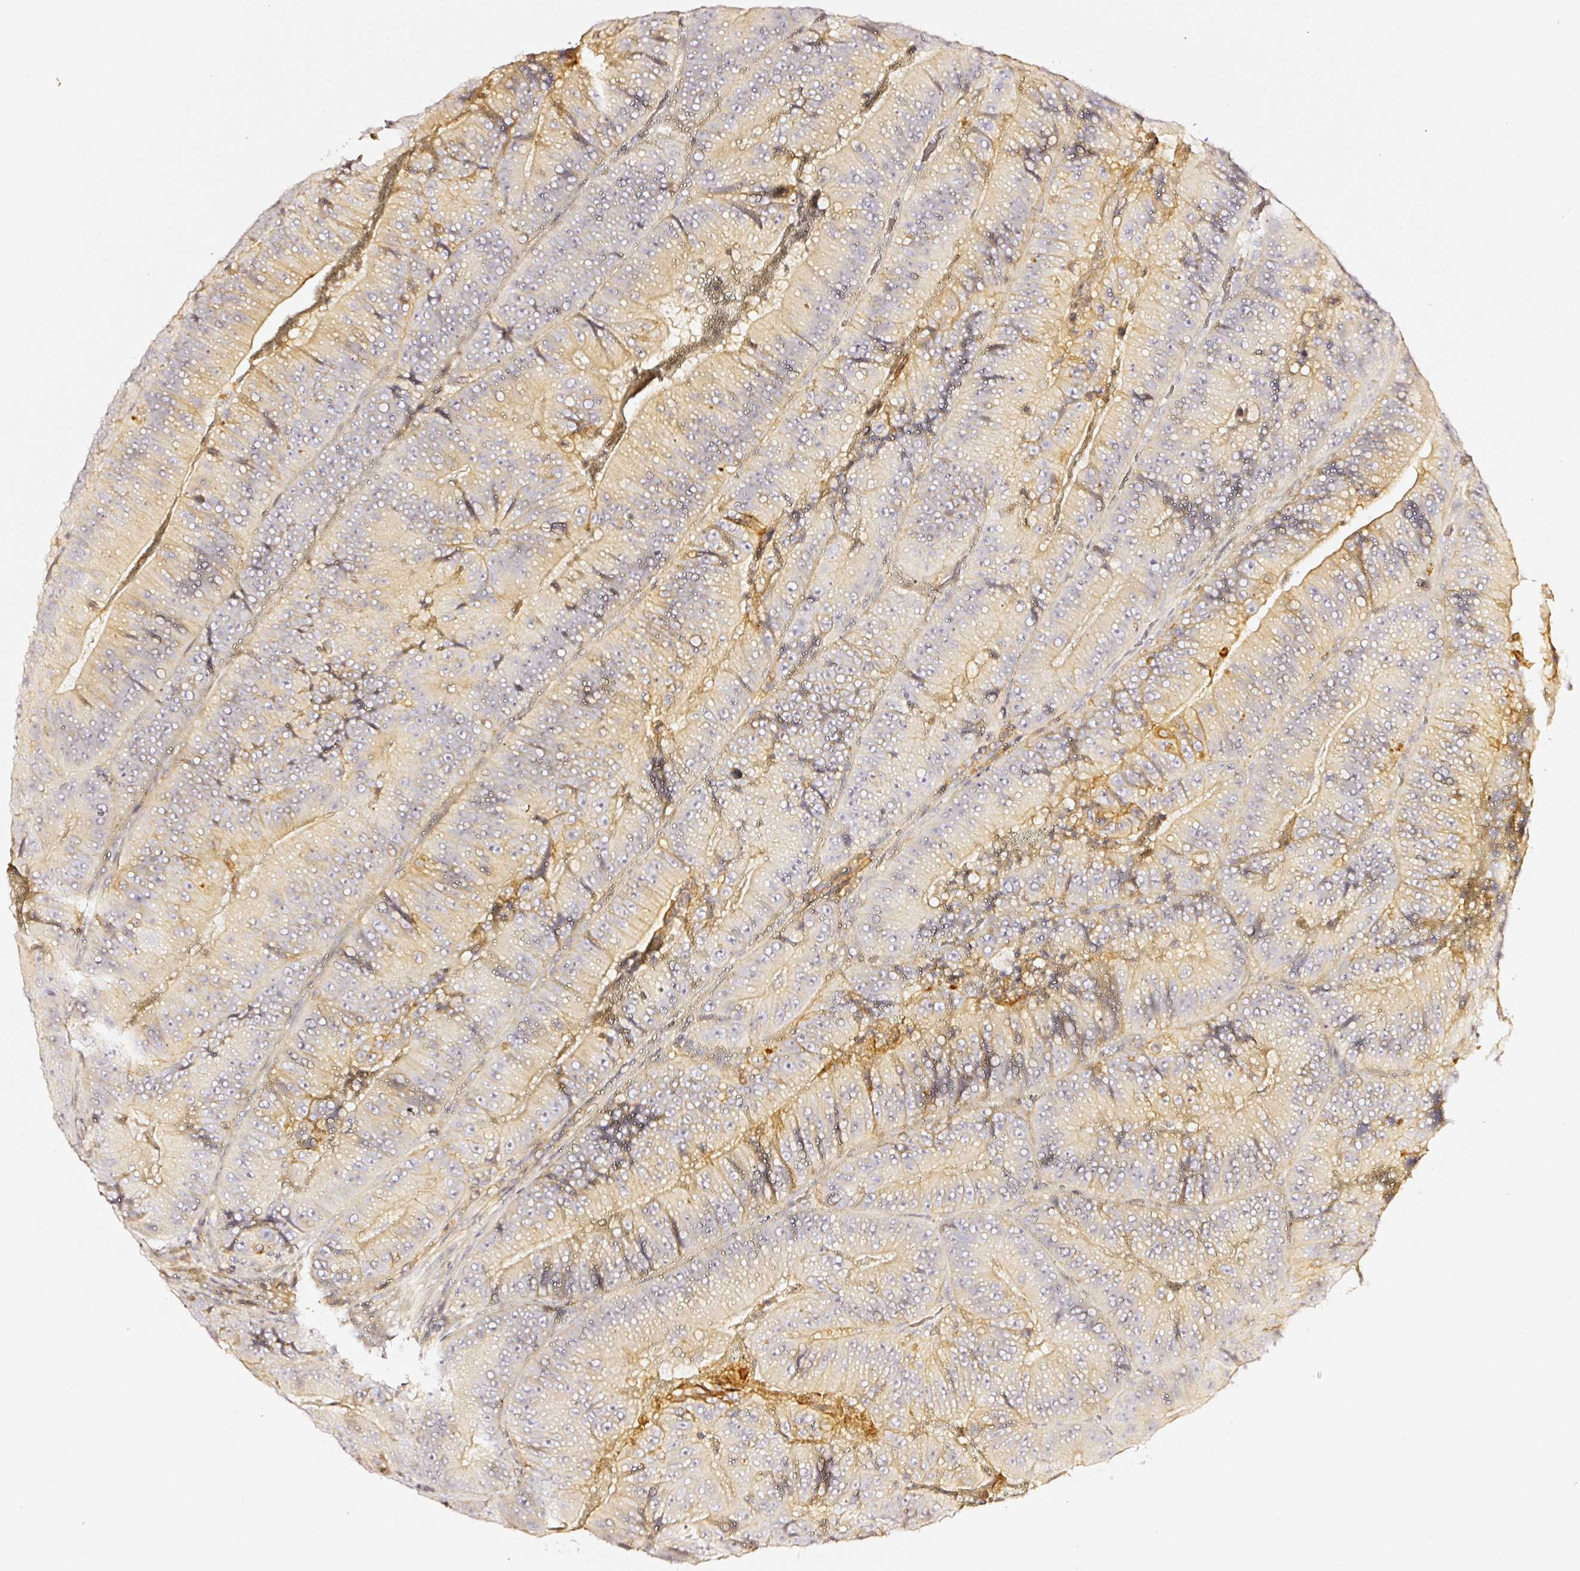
{"staining": {"intensity": "weak", "quantity": "<25%", "location": "cytoplasmic/membranous"}, "tissue": "colorectal cancer", "cell_type": "Tumor cells", "image_type": "cancer", "snomed": [{"axis": "morphology", "description": "Adenocarcinoma, NOS"}, {"axis": "topography", "description": "Colon"}], "caption": "Immunohistochemical staining of human colorectal cancer exhibits no significant expression in tumor cells. Nuclei are stained in blue.", "gene": "CD47", "patient": {"sex": "female", "age": 86}}